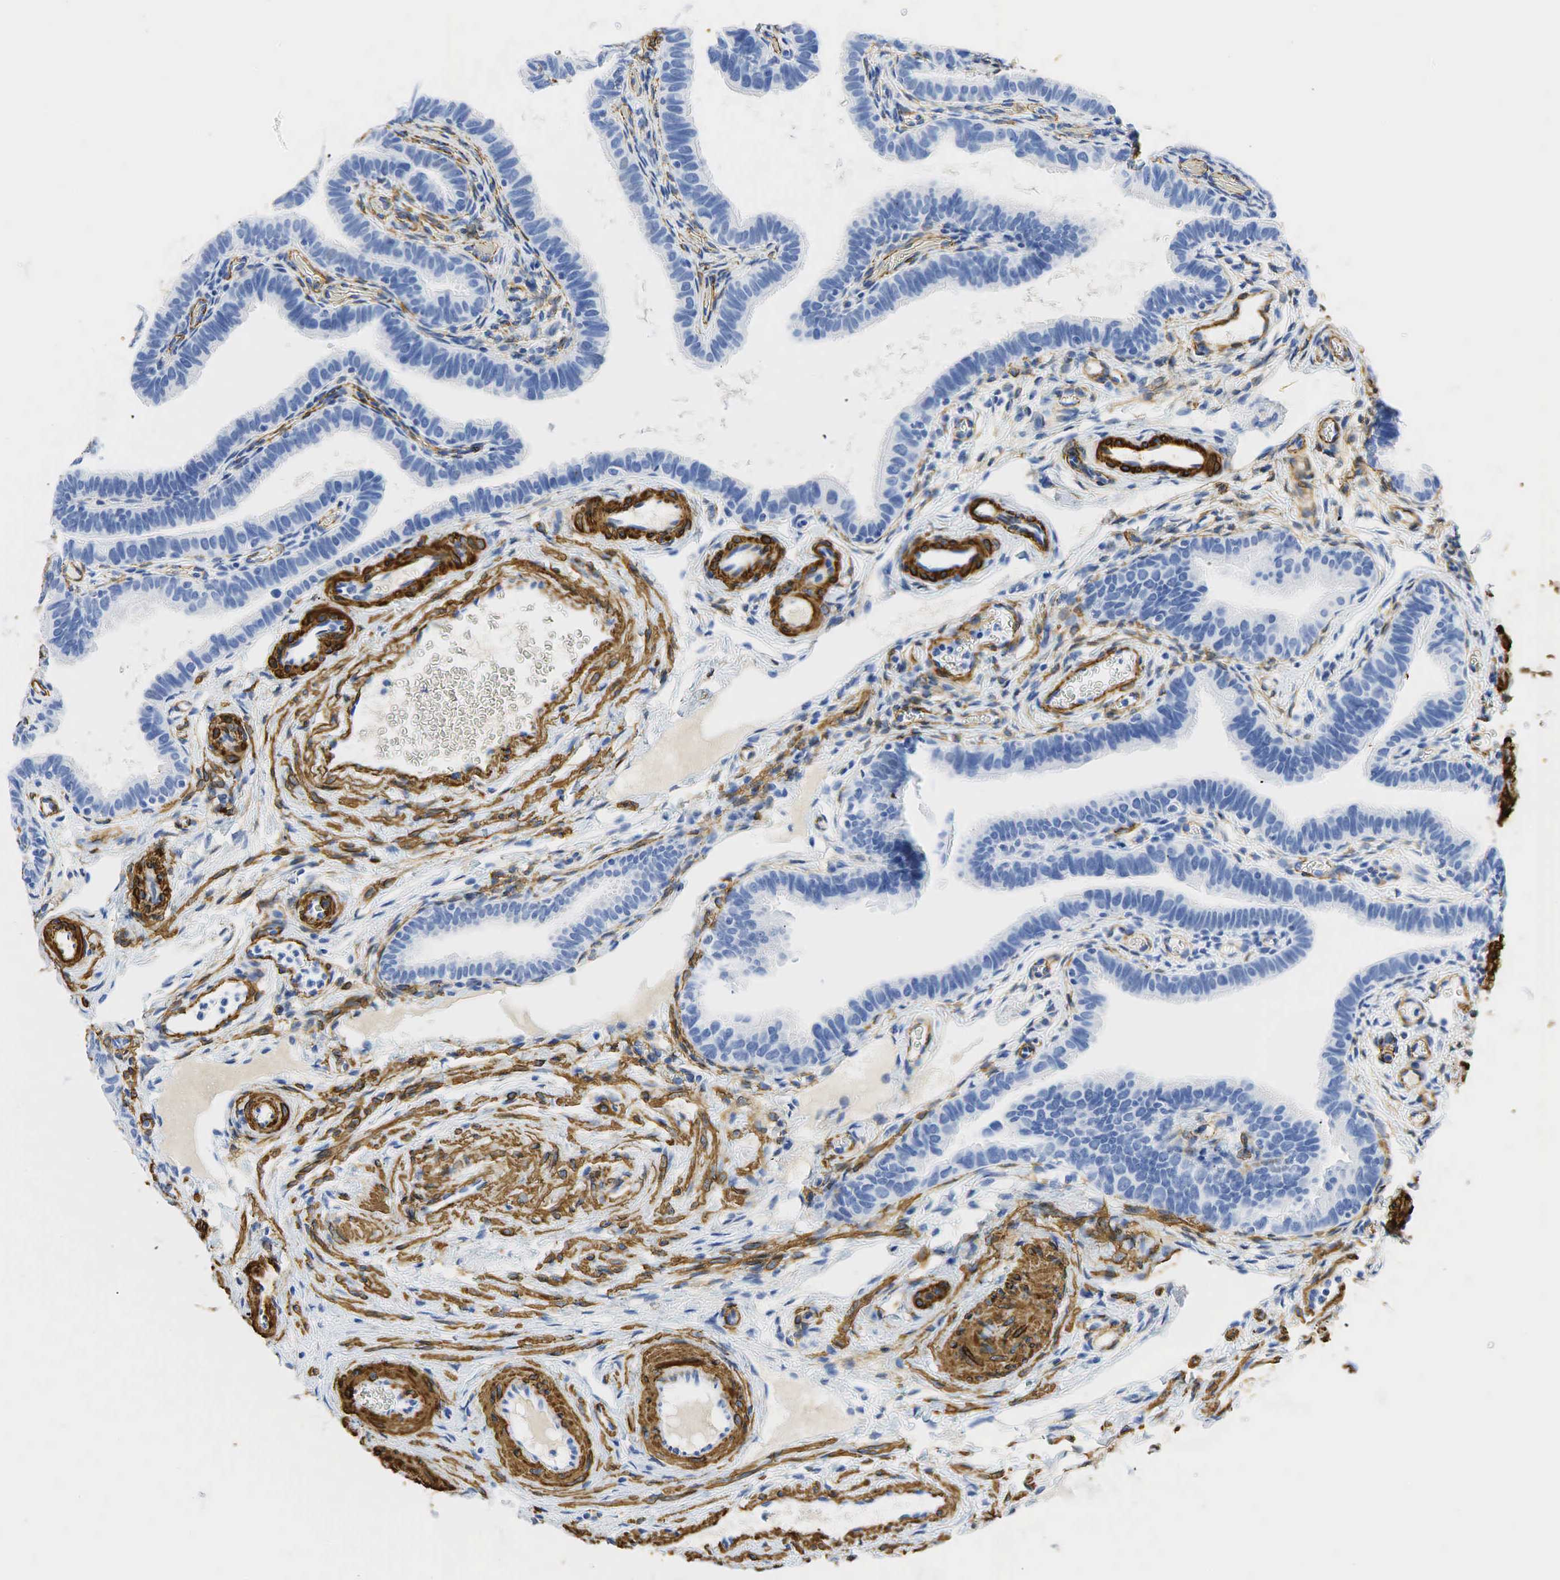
{"staining": {"intensity": "negative", "quantity": "none", "location": "none"}, "tissue": "fallopian tube", "cell_type": "Glandular cells", "image_type": "normal", "snomed": [{"axis": "morphology", "description": "Normal tissue, NOS"}, {"axis": "topography", "description": "Vagina"}, {"axis": "topography", "description": "Fallopian tube"}], "caption": "Fallopian tube stained for a protein using immunohistochemistry (IHC) reveals no expression glandular cells.", "gene": "ACTA1", "patient": {"sex": "female", "age": 38}}